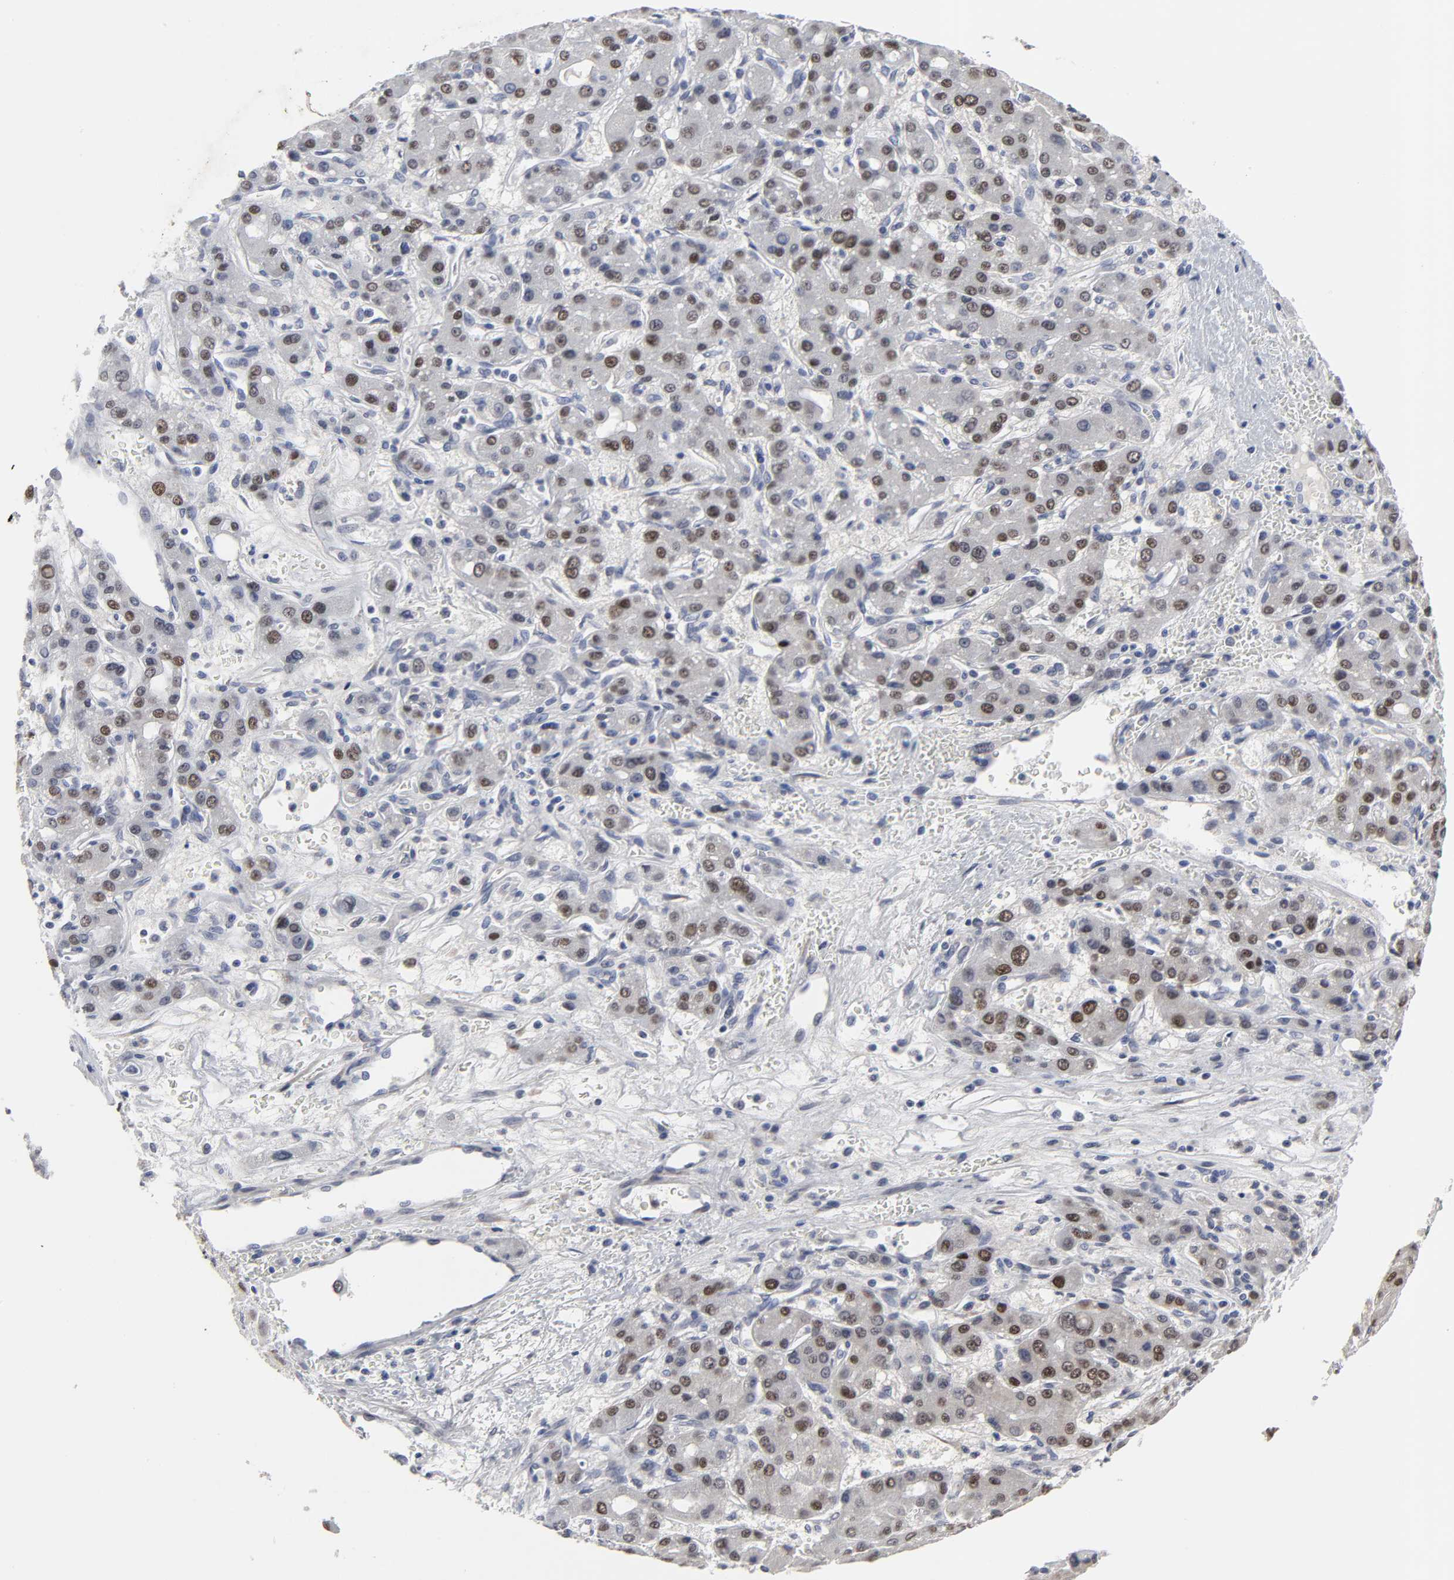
{"staining": {"intensity": "moderate", "quantity": ">75%", "location": "nuclear"}, "tissue": "liver cancer", "cell_type": "Tumor cells", "image_type": "cancer", "snomed": [{"axis": "morphology", "description": "Carcinoma, Hepatocellular, NOS"}, {"axis": "topography", "description": "Liver"}], "caption": "High-magnification brightfield microscopy of liver hepatocellular carcinoma stained with DAB (brown) and counterstained with hematoxylin (blue). tumor cells exhibit moderate nuclear staining is identified in about>75% of cells.", "gene": "HNF4A", "patient": {"sex": "male", "age": 55}}